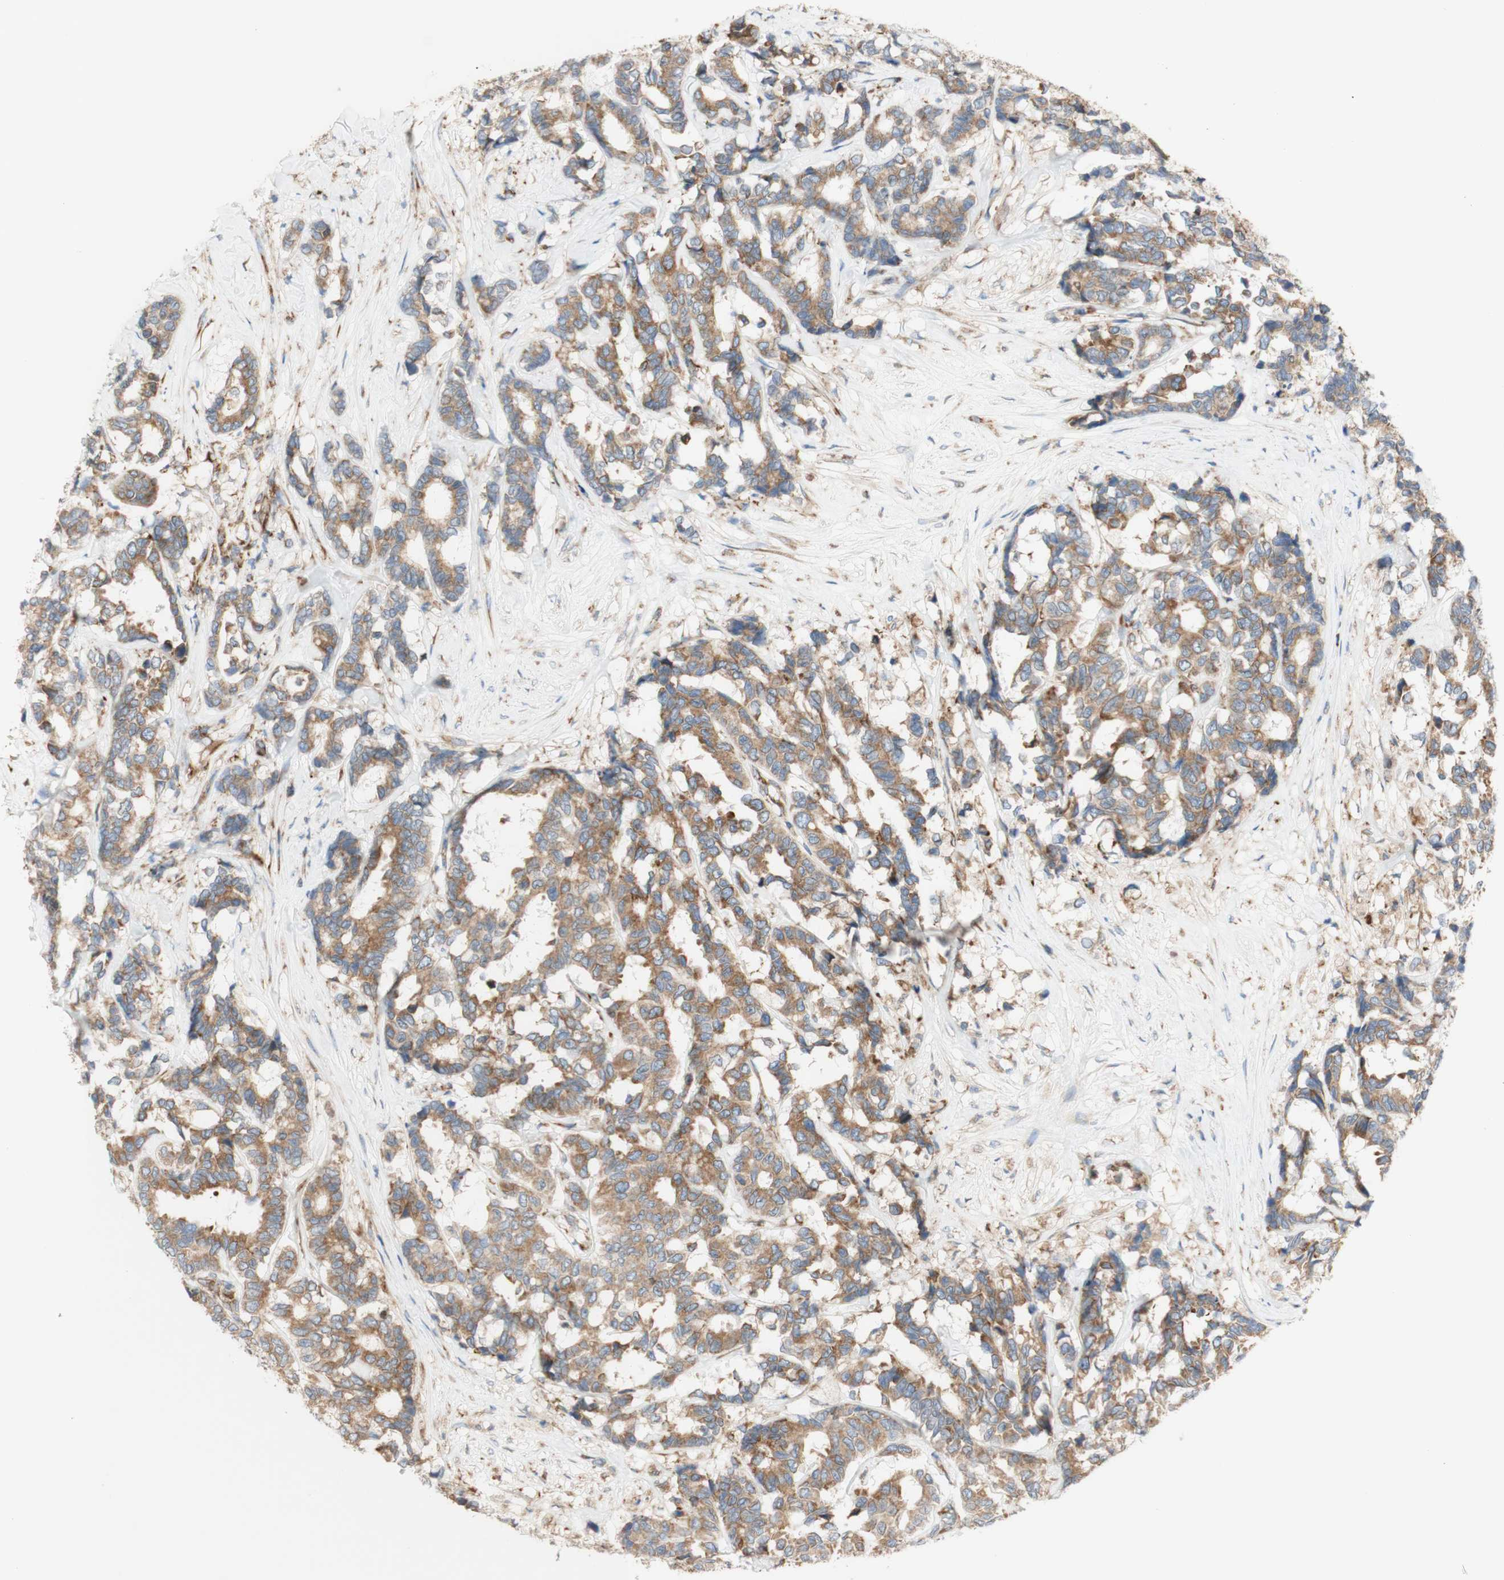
{"staining": {"intensity": "moderate", "quantity": ">75%", "location": "cytoplasmic/membranous"}, "tissue": "breast cancer", "cell_type": "Tumor cells", "image_type": "cancer", "snomed": [{"axis": "morphology", "description": "Duct carcinoma"}, {"axis": "topography", "description": "Breast"}], "caption": "Tumor cells exhibit medium levels of moderate cytoplasmic/membranous positivity in approximately >75% of cells in breast infiltrating ductal carcinoma.", "gene": "MANF", "patient": {"sex": "female", "age": 87}}